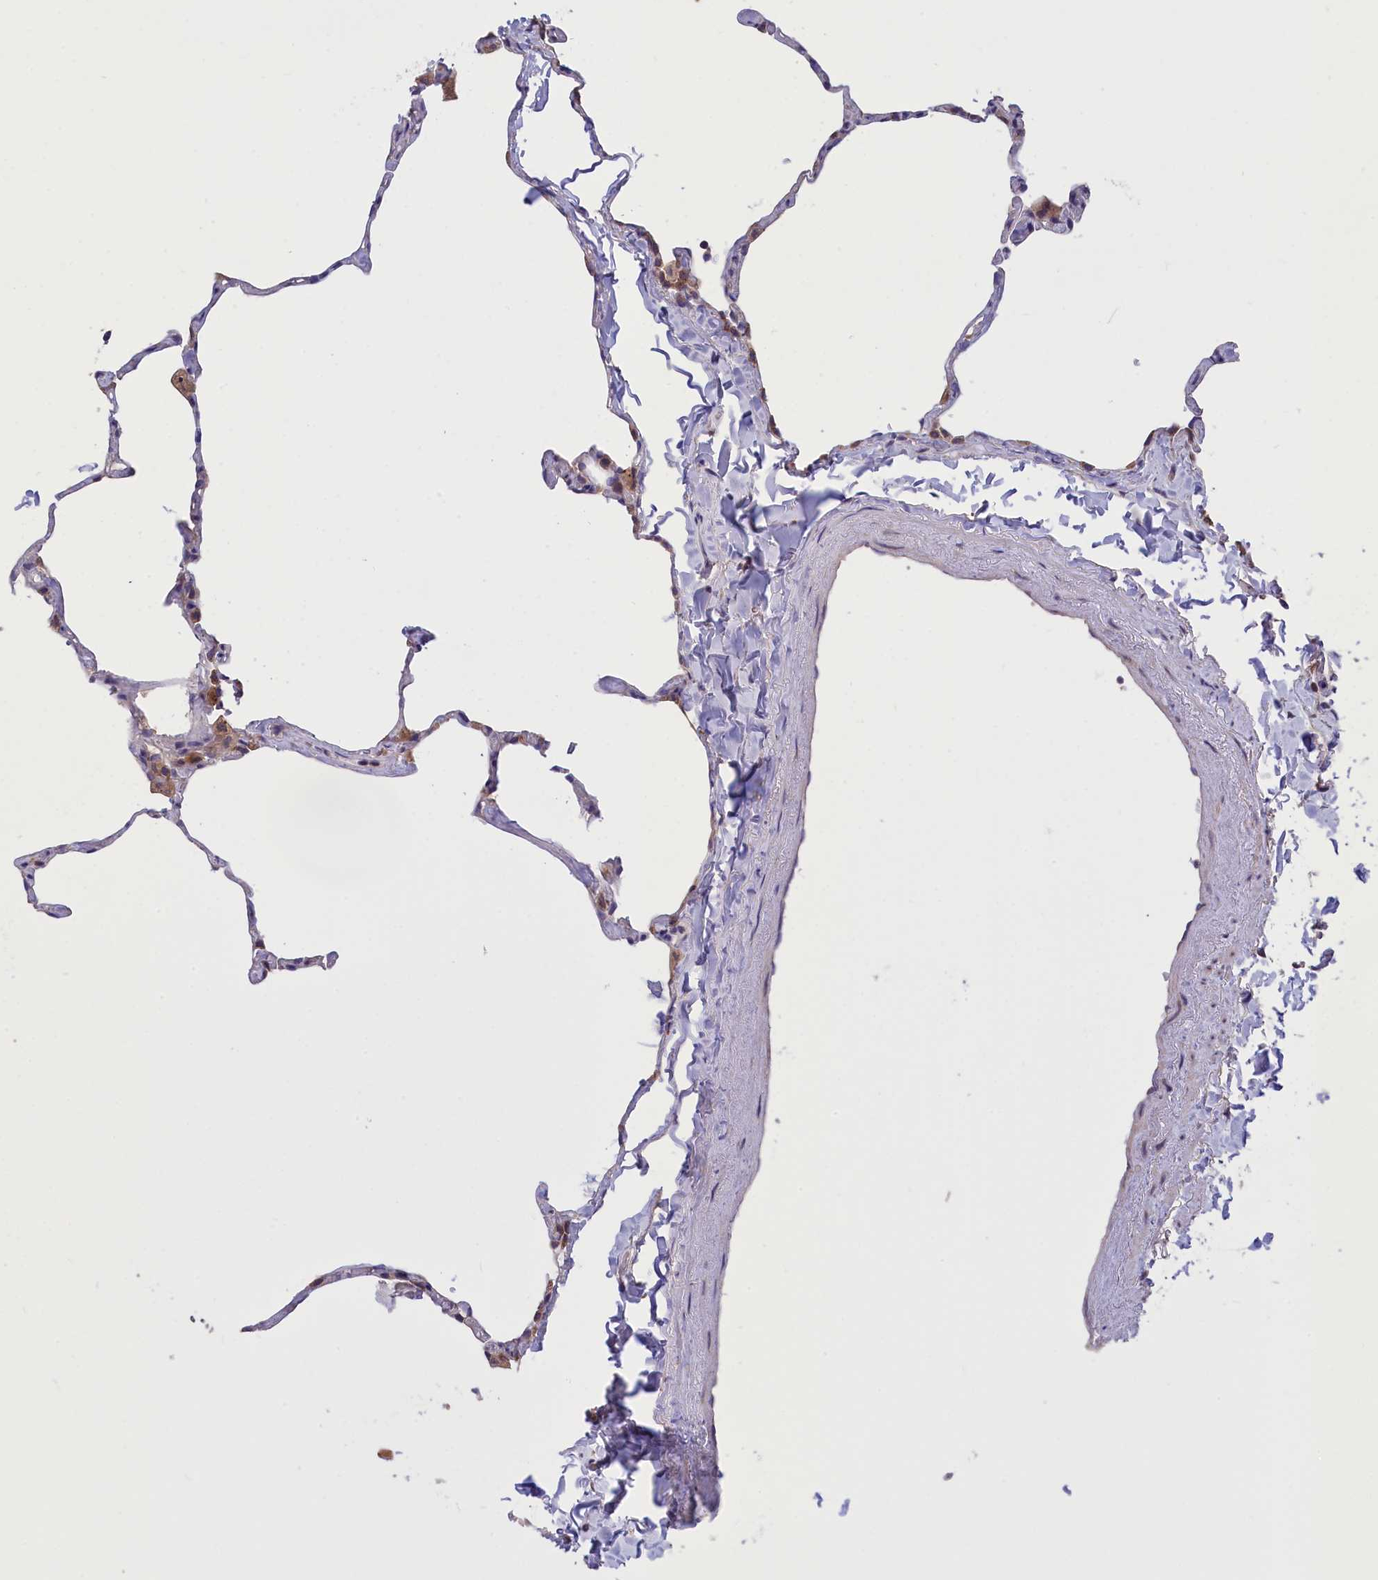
{"staining": {"intensity": "moderate", "quantity": "<25%", "location": "cytoplasmic/membranous"}, "tissue": "lung", "cell_type": "Alveolar cells", "image_type": "normal", "snomed": [{"axis": "morphology", "description": "Normal tissue, NOS"}, {"axis": "topography", "description": "Lung"}], "caption": "Immunohistochemical staining of benign human lung exhibits low levels of moderate cytoplasmic/membranous expression in approximately <25% of alveolar cells.", "gene": "CYP2U1", "patient": {"sex": "male", "age": 65}}